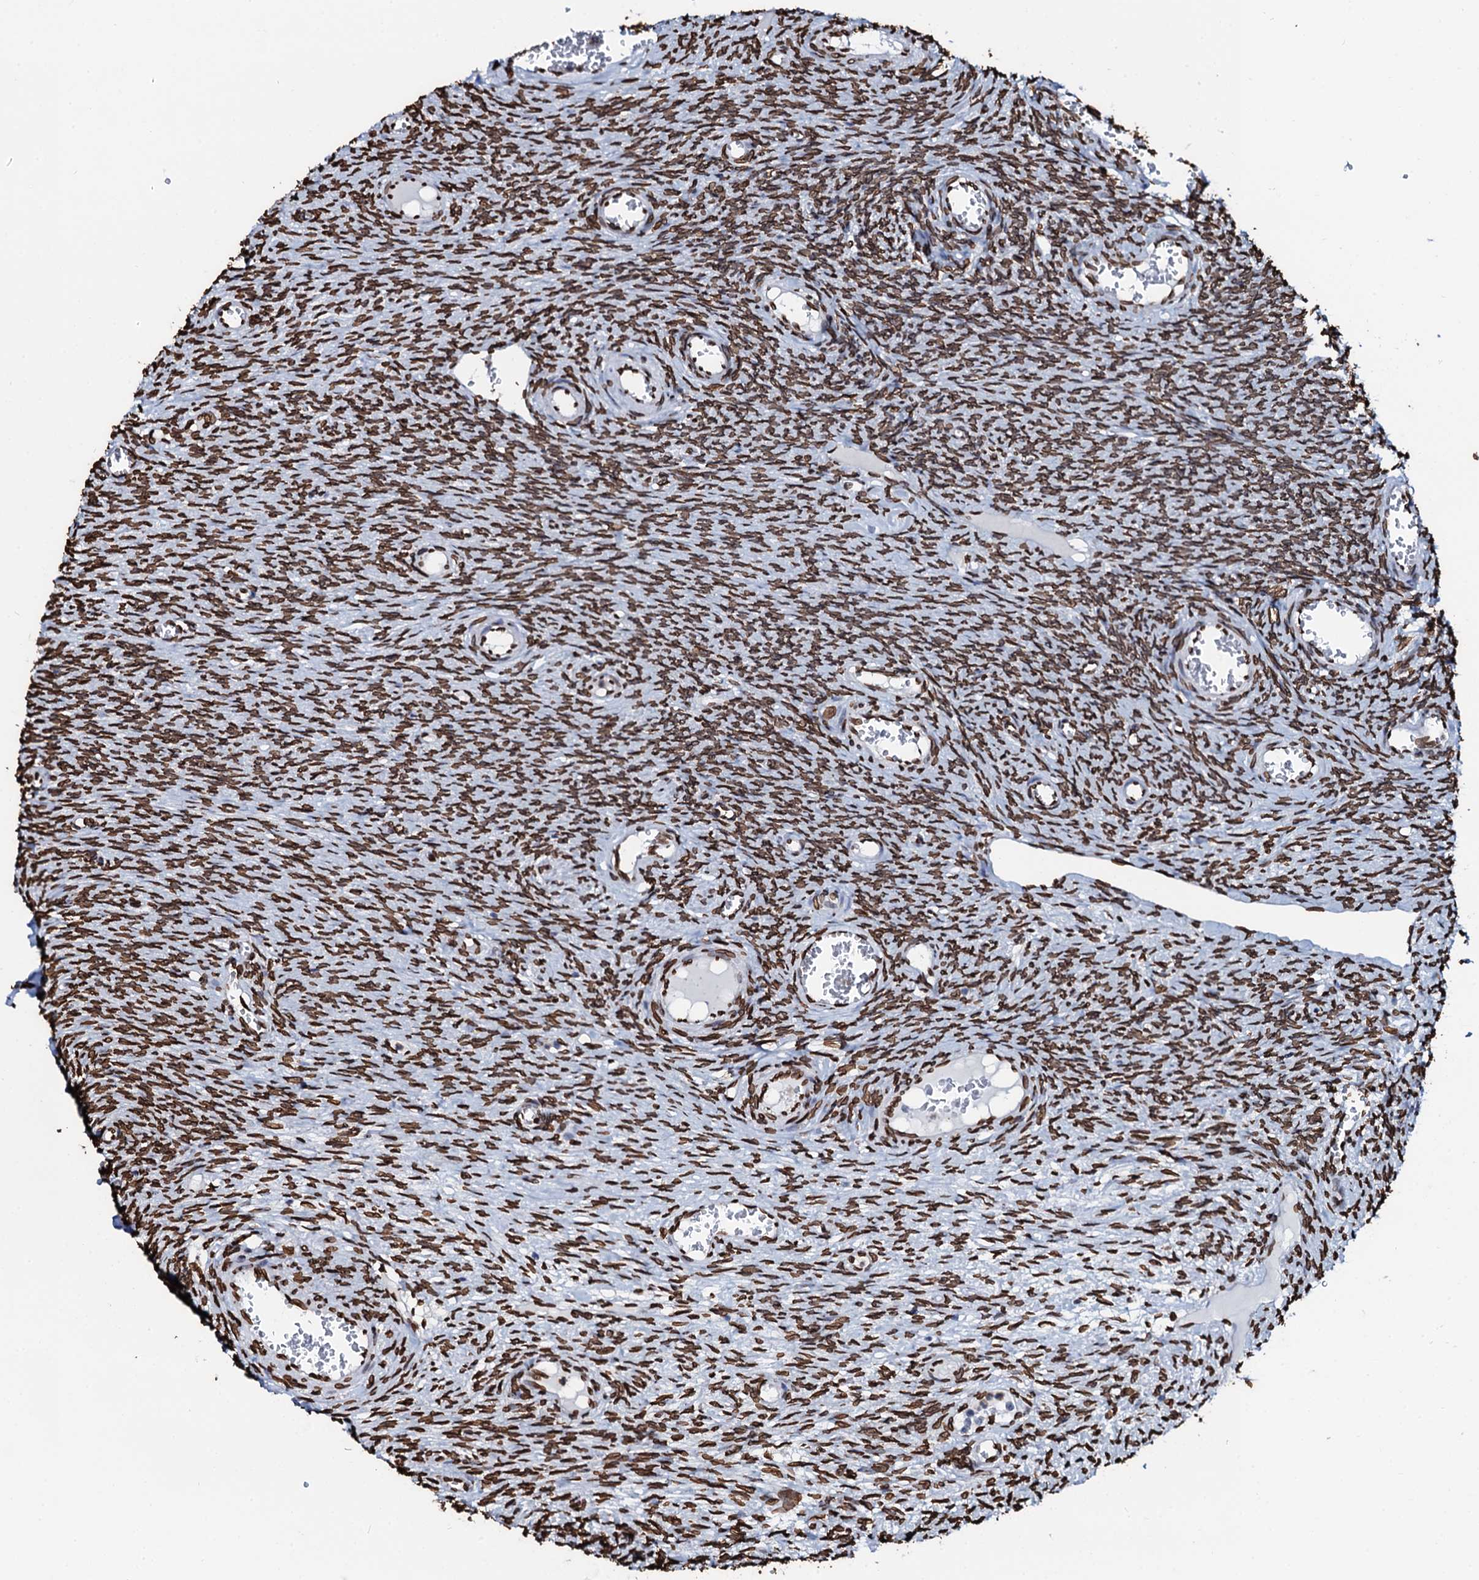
{"staining": {"intensity": "strong", "quantity": ">75%", "location": "nuclear"}, "tissue": "ovary", "cell_type": "Ovarian stroma cells", "image_type": "normal", "snomed": [{"axis": "morphology", "description": "Normal tissue, NOS"}, {"axis": "topography", "description": "Ovary"}], "caption": "Immunohistochemistry (IHC) image of benign human ovary stained for a protein (brown), which exhibits high levels of strong nuclear expression in approximately >75% of ovarian stroma cells.", "gene": "KATNAL2", "patient": {"sex": "female", "age": 44}}